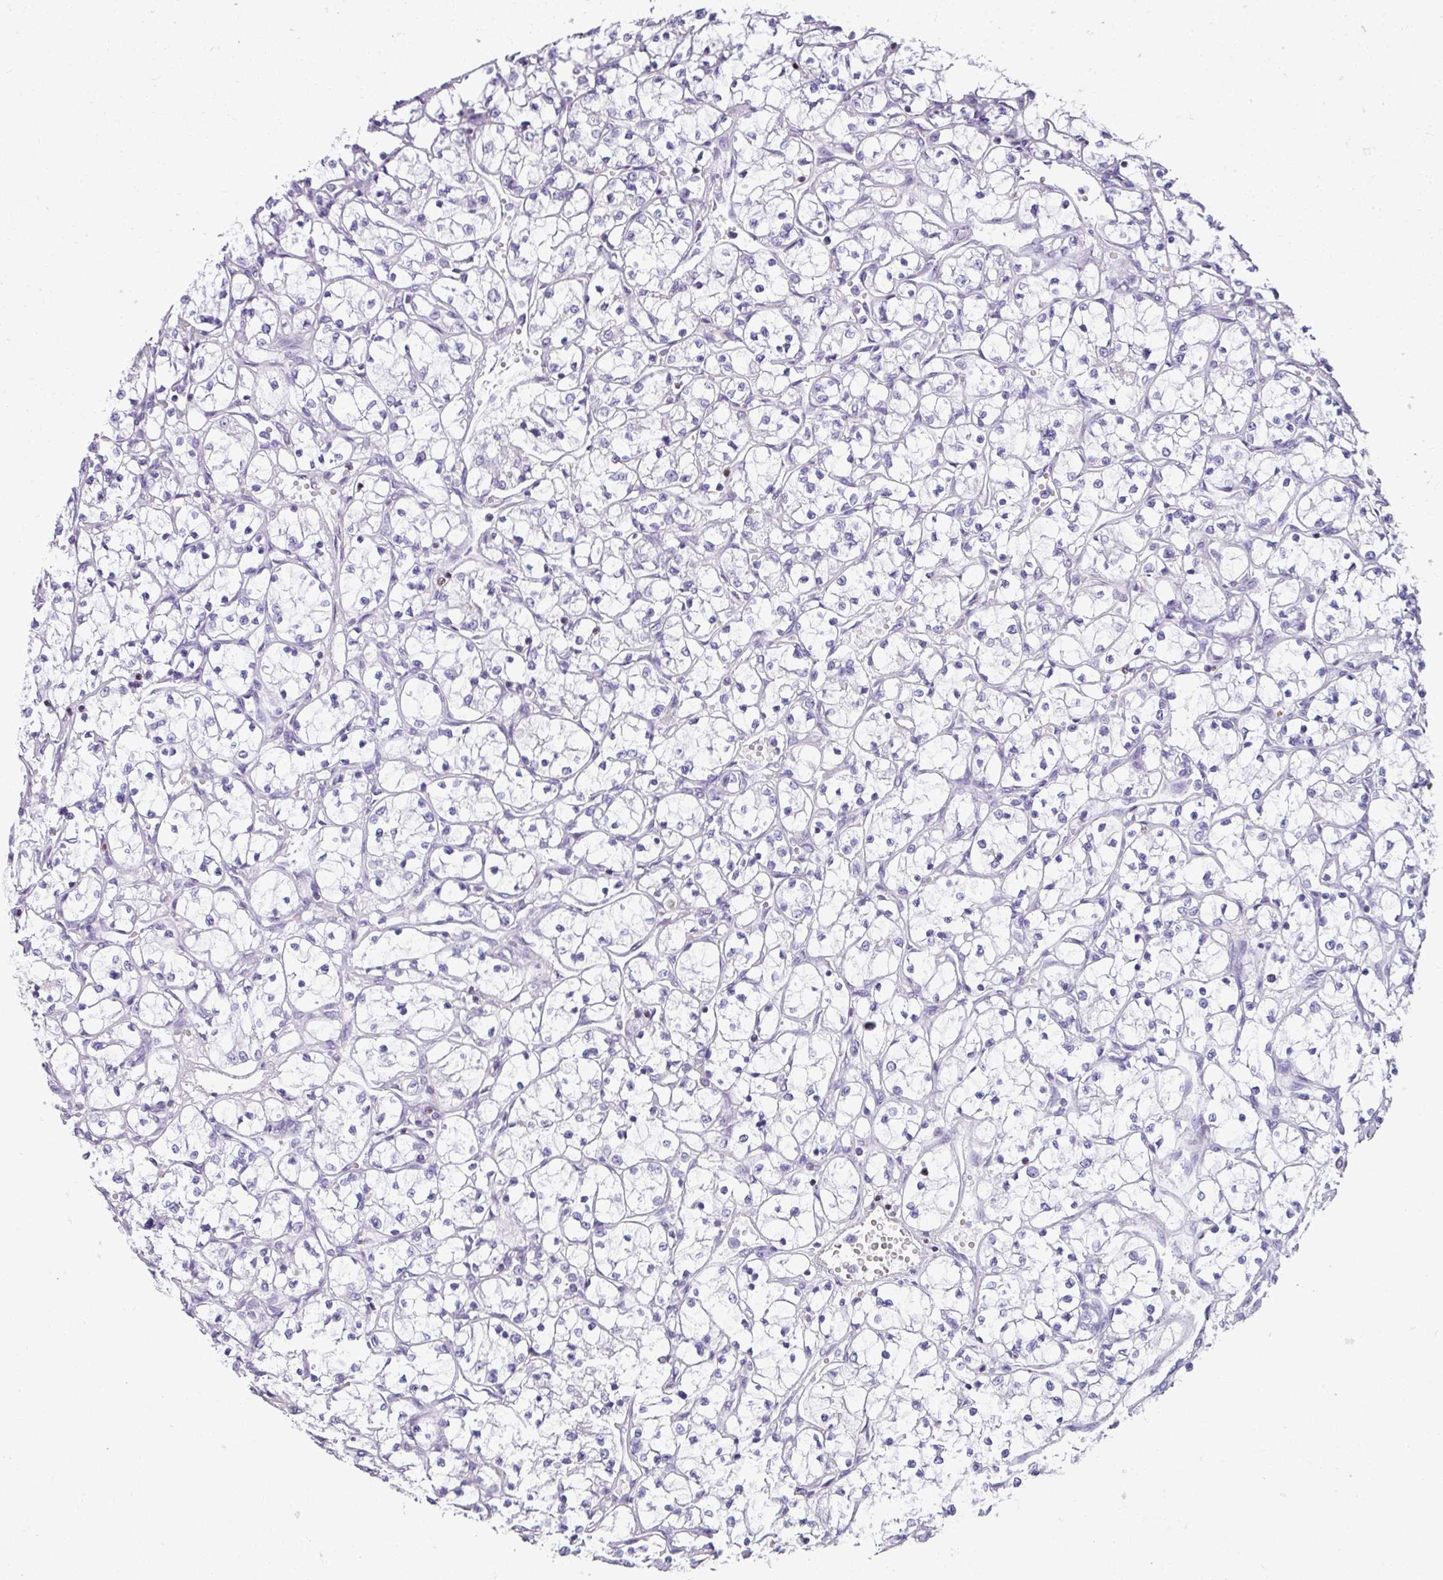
{"staining": {"intensity": "negative", "quantity": "none", "location": "none"}, "tissue": "renal cancer", "cell_type": "Tumor cells", "image_type": "cancer", "snomed": [{"axis": "morphology", "description": "Adenocarcinoma, NOS"}, {"axis": "topography", "description": "Kidney"}], "caption": "High power microscopy image of an immunohistochemistry histopathology image of renal cancer (adenocarcinoma), revealing no significant positivity in tumor cells.", "gene": "STAT5A", "patient": {"sex": "female", "age": 69}}